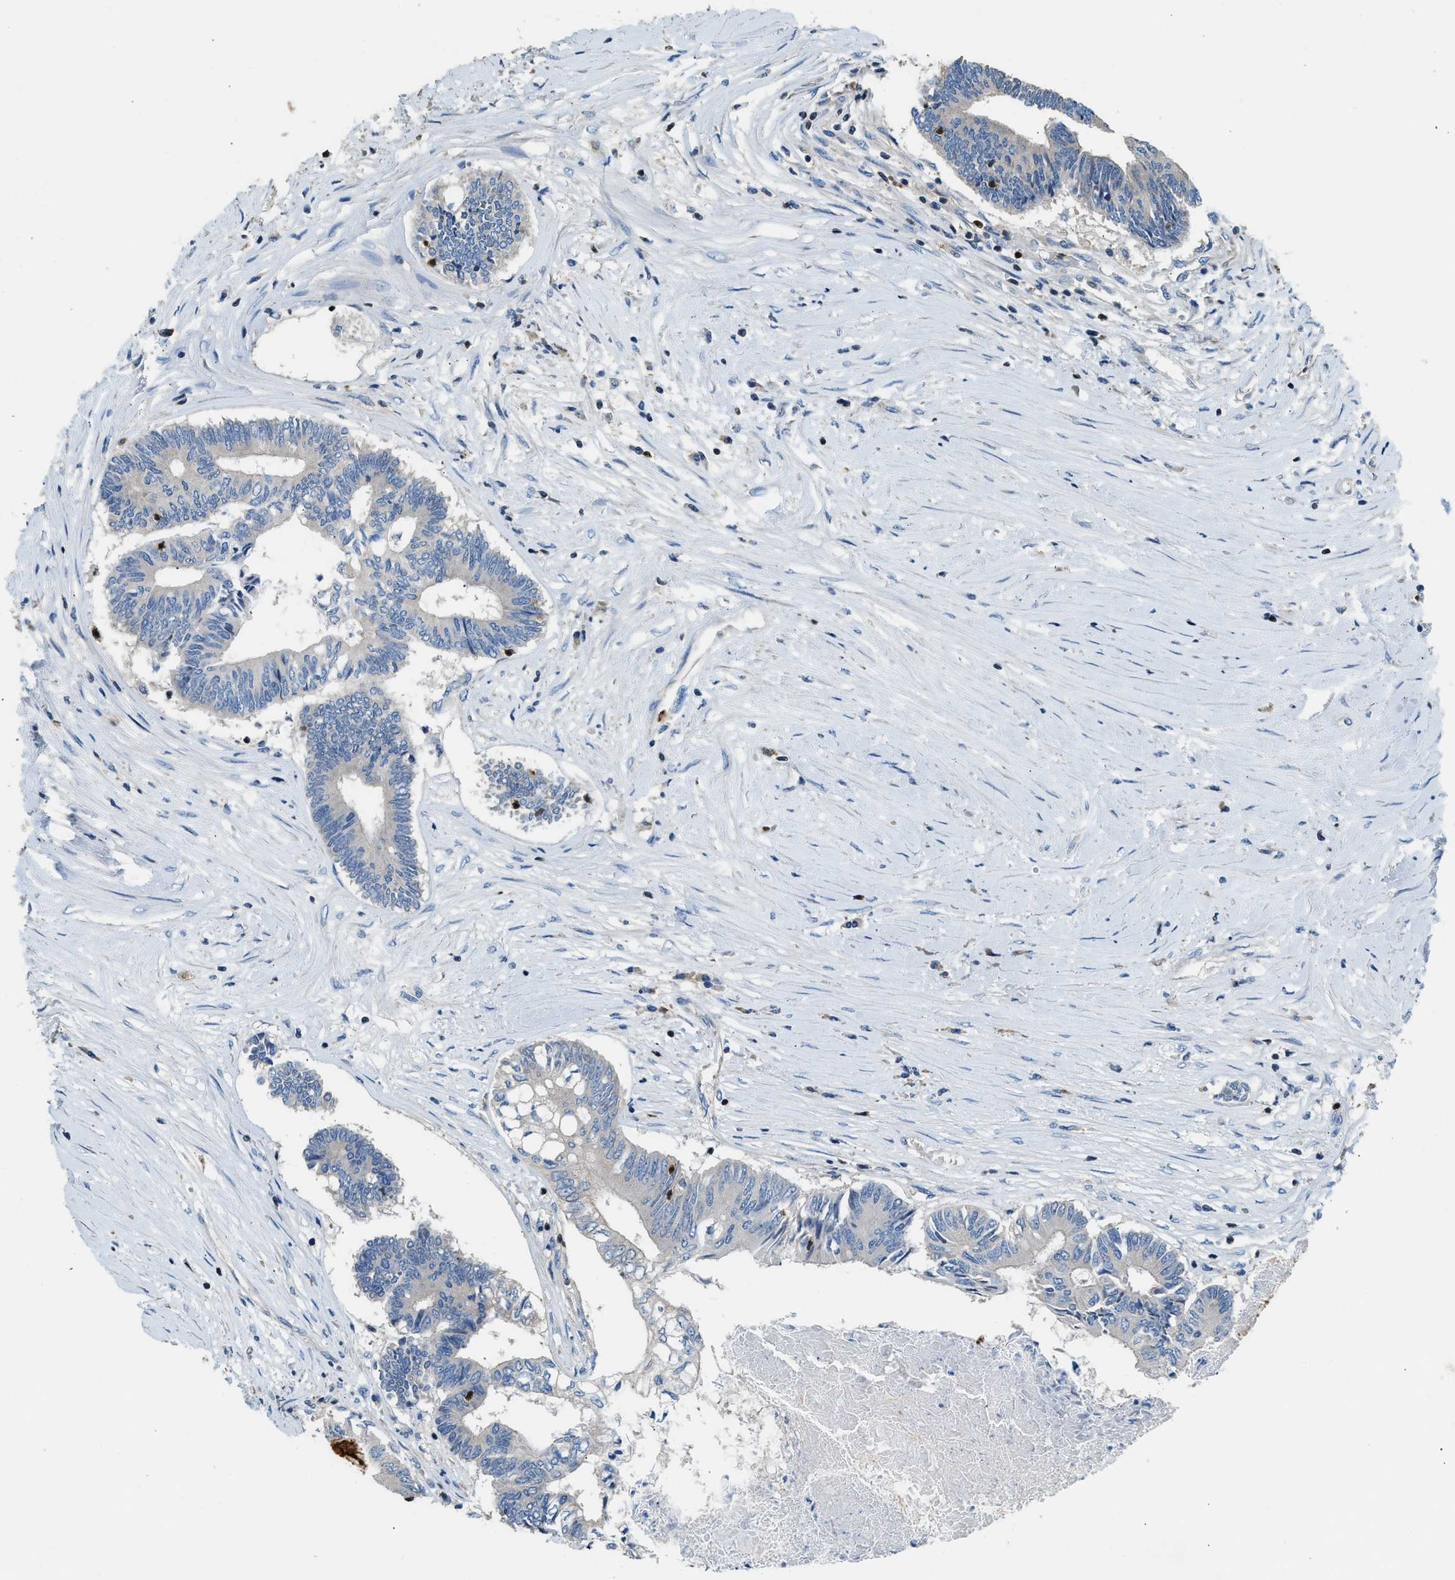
{"staining": {"intensity": "negative", "quantity": "none", "location": "none"}, "tissue": "colorectal cancer", "cell_type": "Tumor cells", "image_type": "cancer", "snomed": [{"axis": "morphology", "description": "Adenocarcinoma, NOS"}, {"axis": "topography", "description": "Rectum"}], "caption": "High magnification brightfield microscopy of colorectal cancer (adenocarcinoma) stained with DAB (brown) and counterstained with hematoxylin (blue): tumor cells show no significant positivity. (Immunohistochemistry (ihc), brightfield microscopy, high magnification).", "gene": "TOX", "patient": {"sex": "male", "age": 63}}